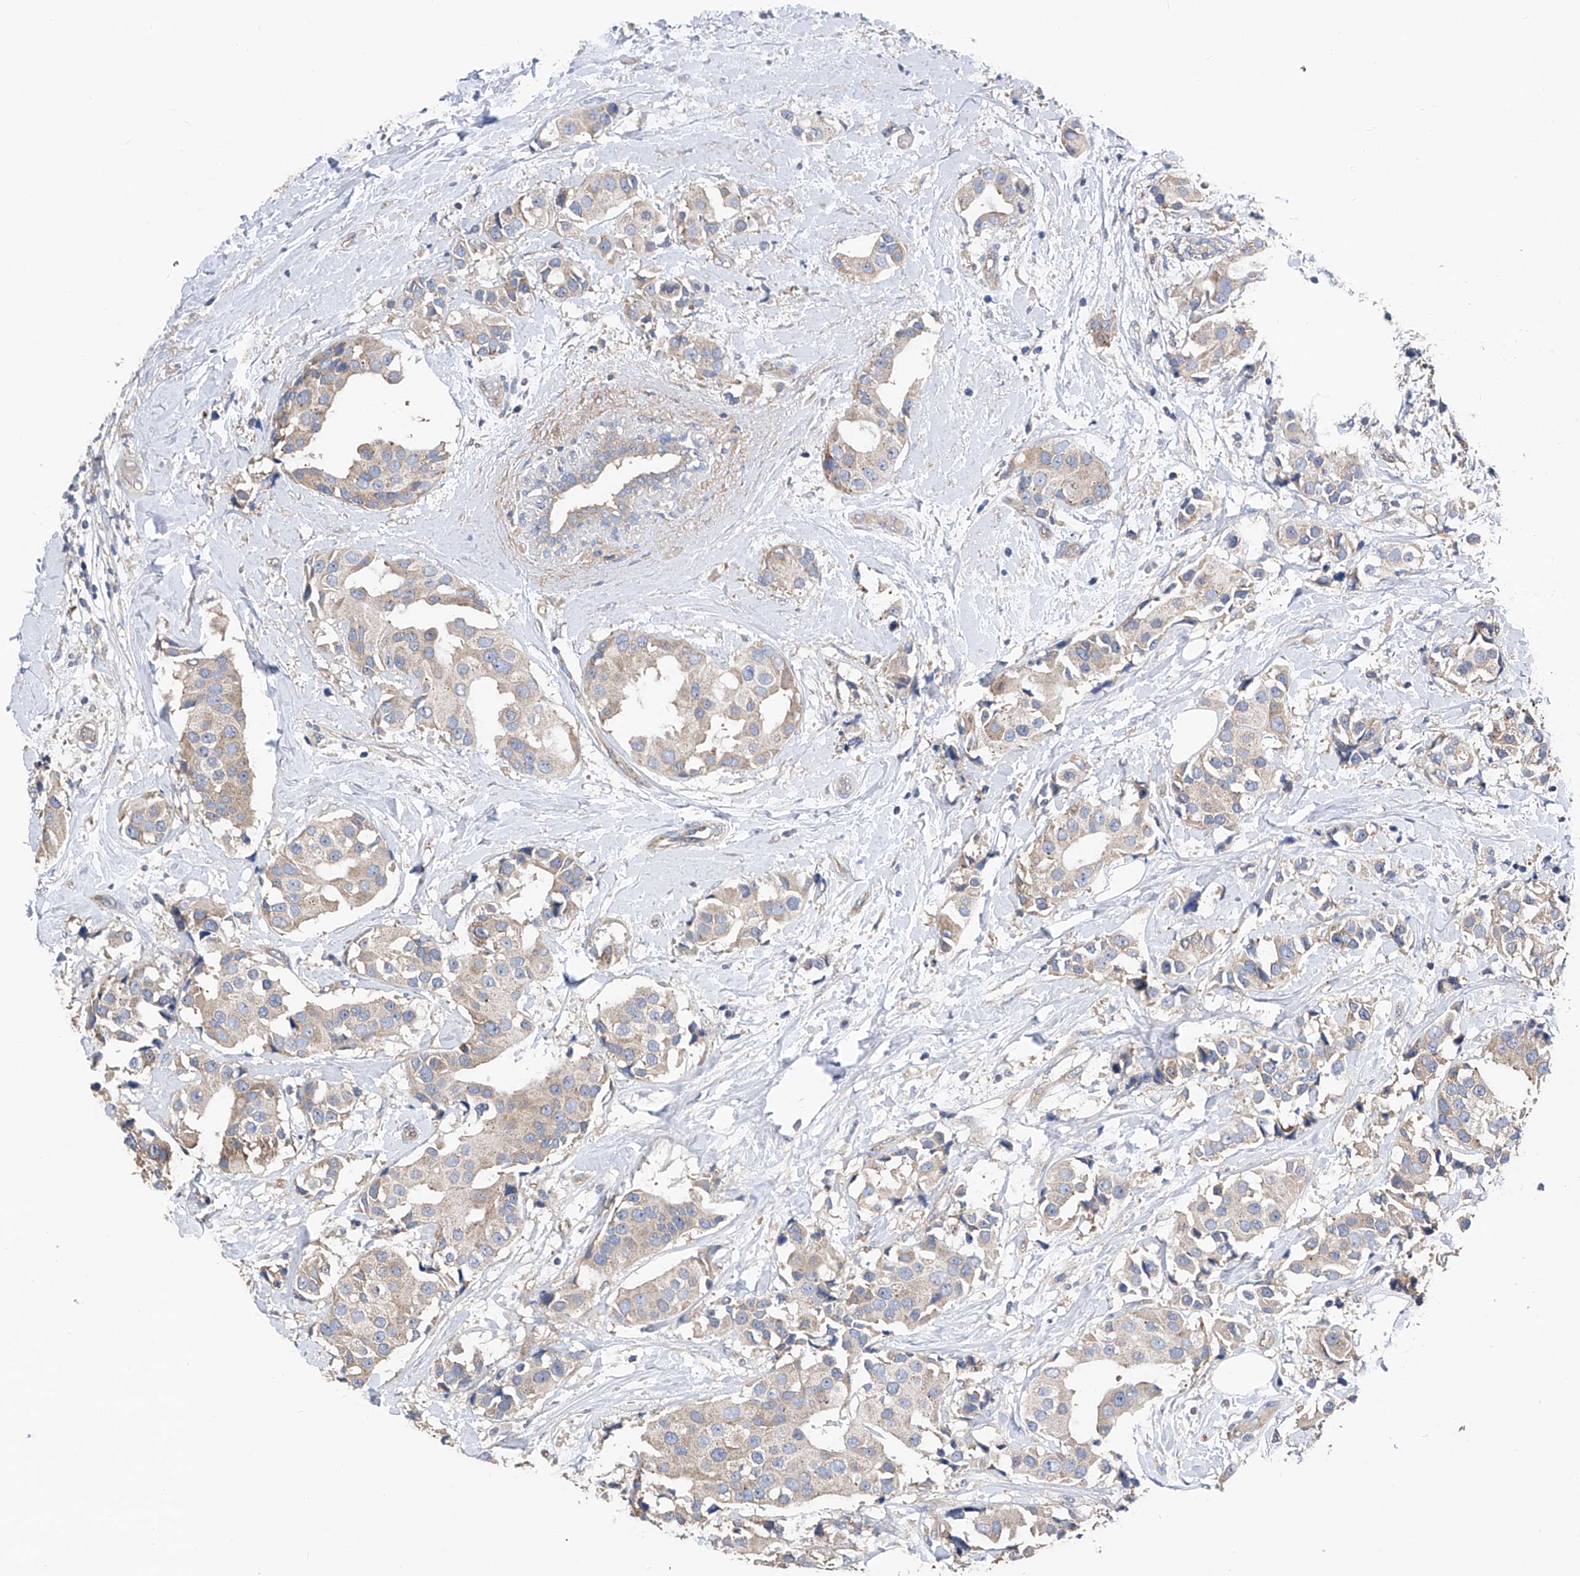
{"staining": {"intensity": "weak", "quantity": "<25%", "location": "cytoplasmic/membranous"}, "tissue": "breast cancer", "cell_type": "Tumor cells", "image_type": "cancer", "snomed": [{"axis": "morphology", "description": "Normal tissue, NOS"}, {"axis": "morphology", "description": "Duct carcinoma"}, {"axis": "topography", "description": "Breast"}], "caption": "Immunohistochemistry (IHC) micrograph of neoplastic tissue: breast intraductal carcinoma stained with DAB reveals no significant protein staining in tumor cells.", "gene": "PTK2", "patient": {"sex": "female", "age": 39}}